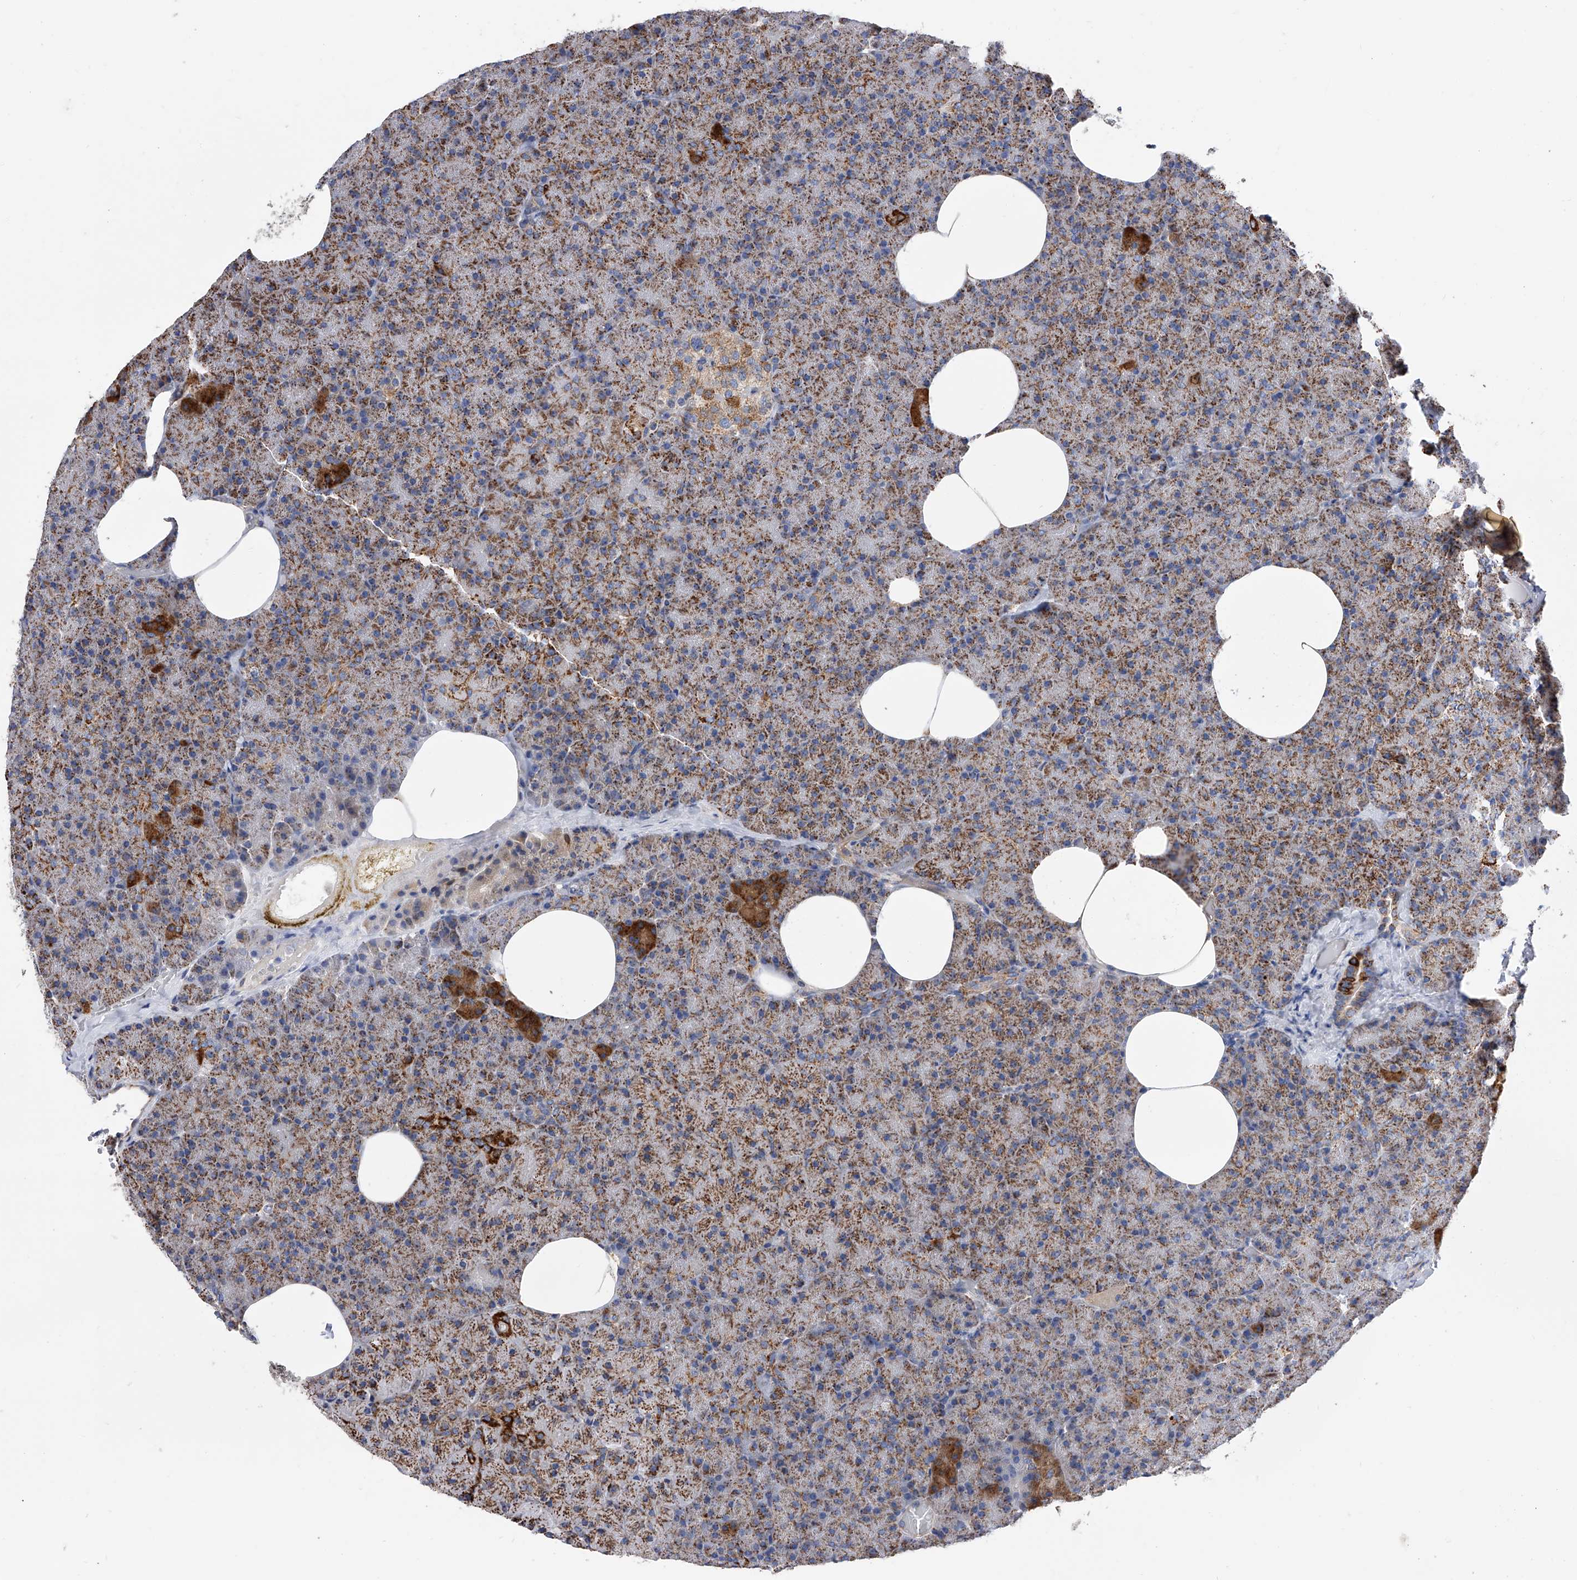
{"staining": {"intensity": "strong", "quantity": ">75%", "location": "cytoplasmic/membranous"}, "tissue": "pancreas", "cell_type": "Exocrine glandular cells", "image_type": "normal", "snomed": [{"axis": "morphology", "description": "Normal tissue, NOS"}, {"axis": "morphology", "description": "Carcinoid, malignant, NOS"}, {"axis": "topography", "description": "Pancreas"}], "caption": "IHC staining of unremarkable pancreas, which demonstrates high levels of strong cytoplasmic/membranous expression in approximately >75% of exocrine glandular cells indicating strong cytoplasmic/membranous protein expression. The staining was performed using DAB (brown) for protein detection and nuclei were counterstained in hematoxylin (blue).", "gene": "PDSS2", "patient": {"sex": "female", "age": 35}}